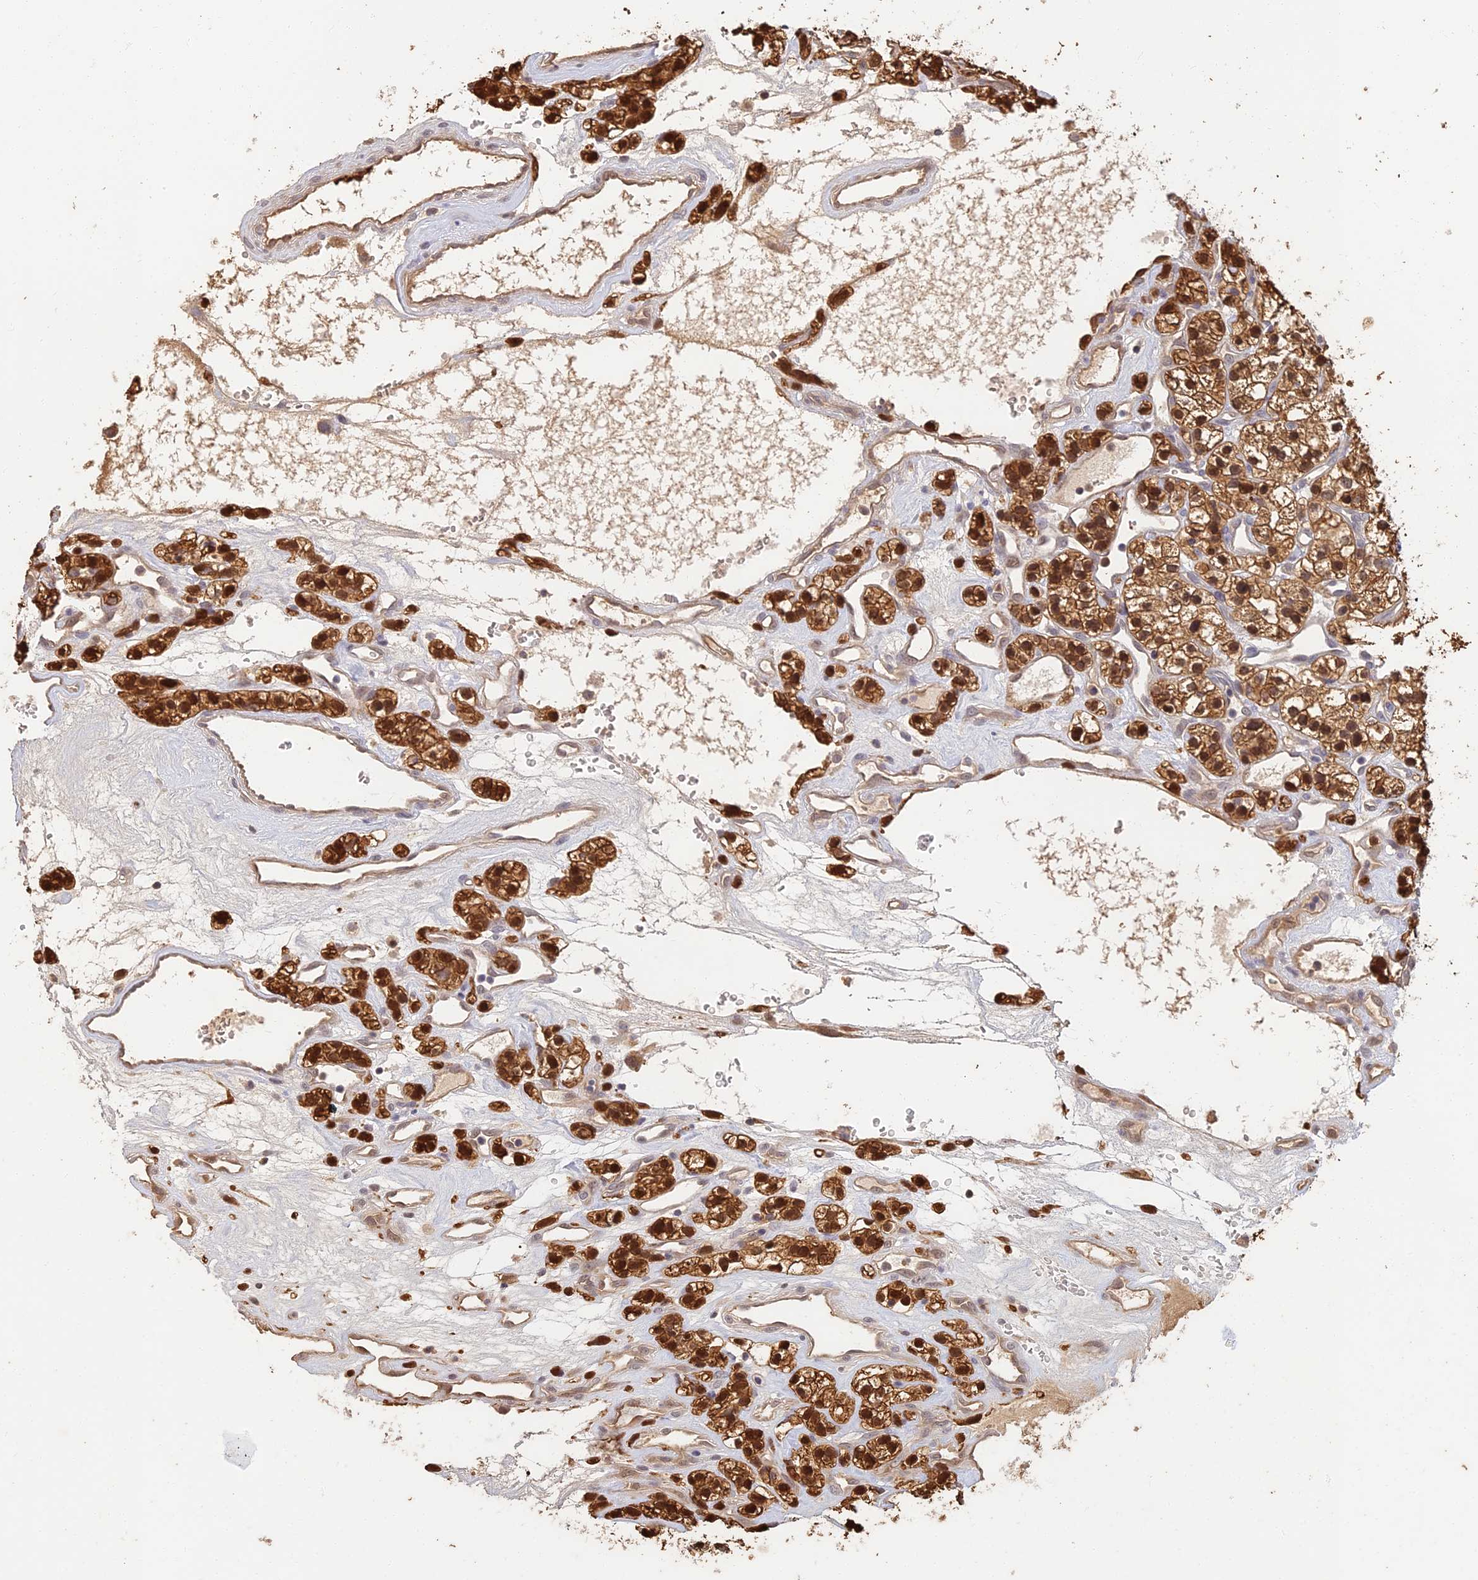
{"staining": {"intensity": "strong", "quantity": ">75%", "location": "cytoplasmic/membranous,nuclear"}, "tissue": "renal cancer", "cell_type": "Tumor cells", "image_type": "cancer", "snomed": [{"axis": "morphology", "description": "Adenocarcinoma, NOS"}, {"axis": "topography", "description": "Kidney"}], "caption": "Immunohistochemical staining of human adenocarcinoma (renal) displays high levels of strong cytoplasmic/membranous and nuclear protein expression in approximately >75% of tumor cells.", "gene": "LRRN3", "patient": {"sex": "female", "age": 57}}